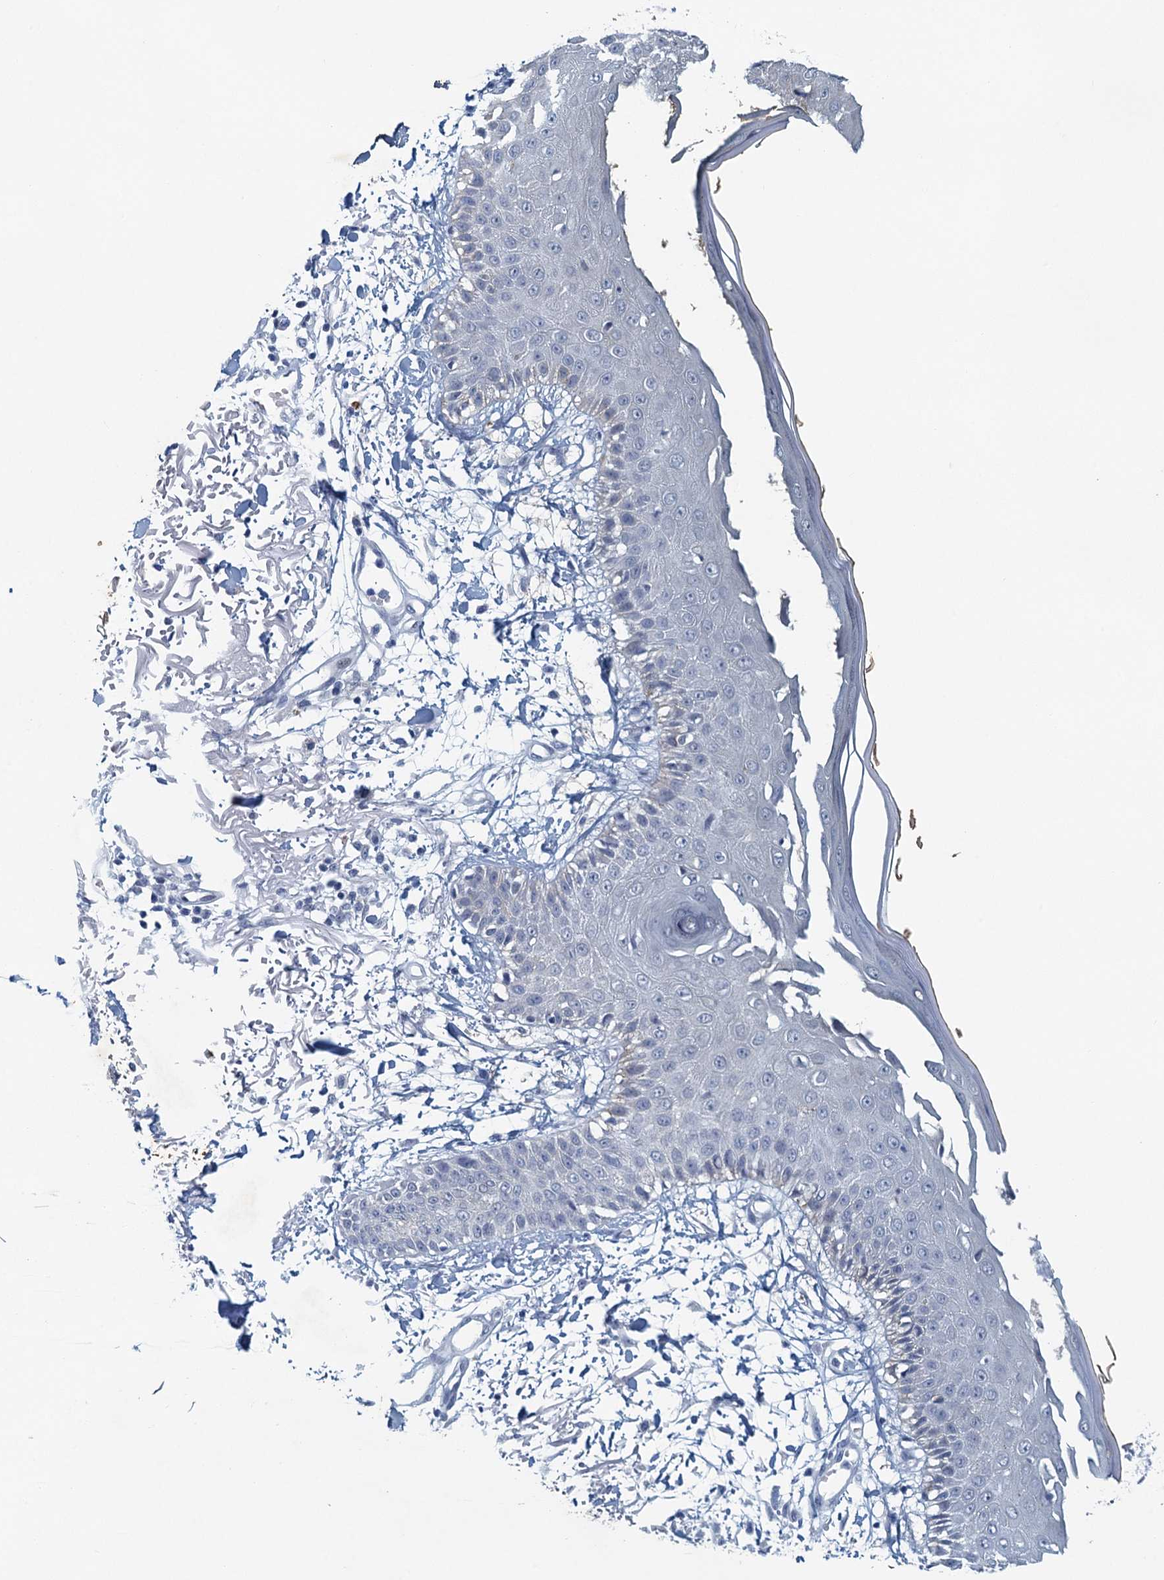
{"staining": {"intensity": "negative", "quantity": "none", "location": "none"}, "tissue": "skin", "cell_type": "Fibroblasts", "image_type": "normal", "snomed": [{"axis": "morphology", "description": "Normal tissue, NOS"}, {"axis": "morphology", "description": "Squamous cell carcinoma, NOS"}, {"axis": "topography", "description": "Skin"}, {"axis": "topography", "description": "Peripheral nerve tissue"}], "caption": "Fibroblasts are negative for protein expression in benign human skin. (DAB immunohistochemistry (IHC) with hematoxylin counter stain).", "gene": "C16orf95", "patient": {"sex": "male", "age": 83}}